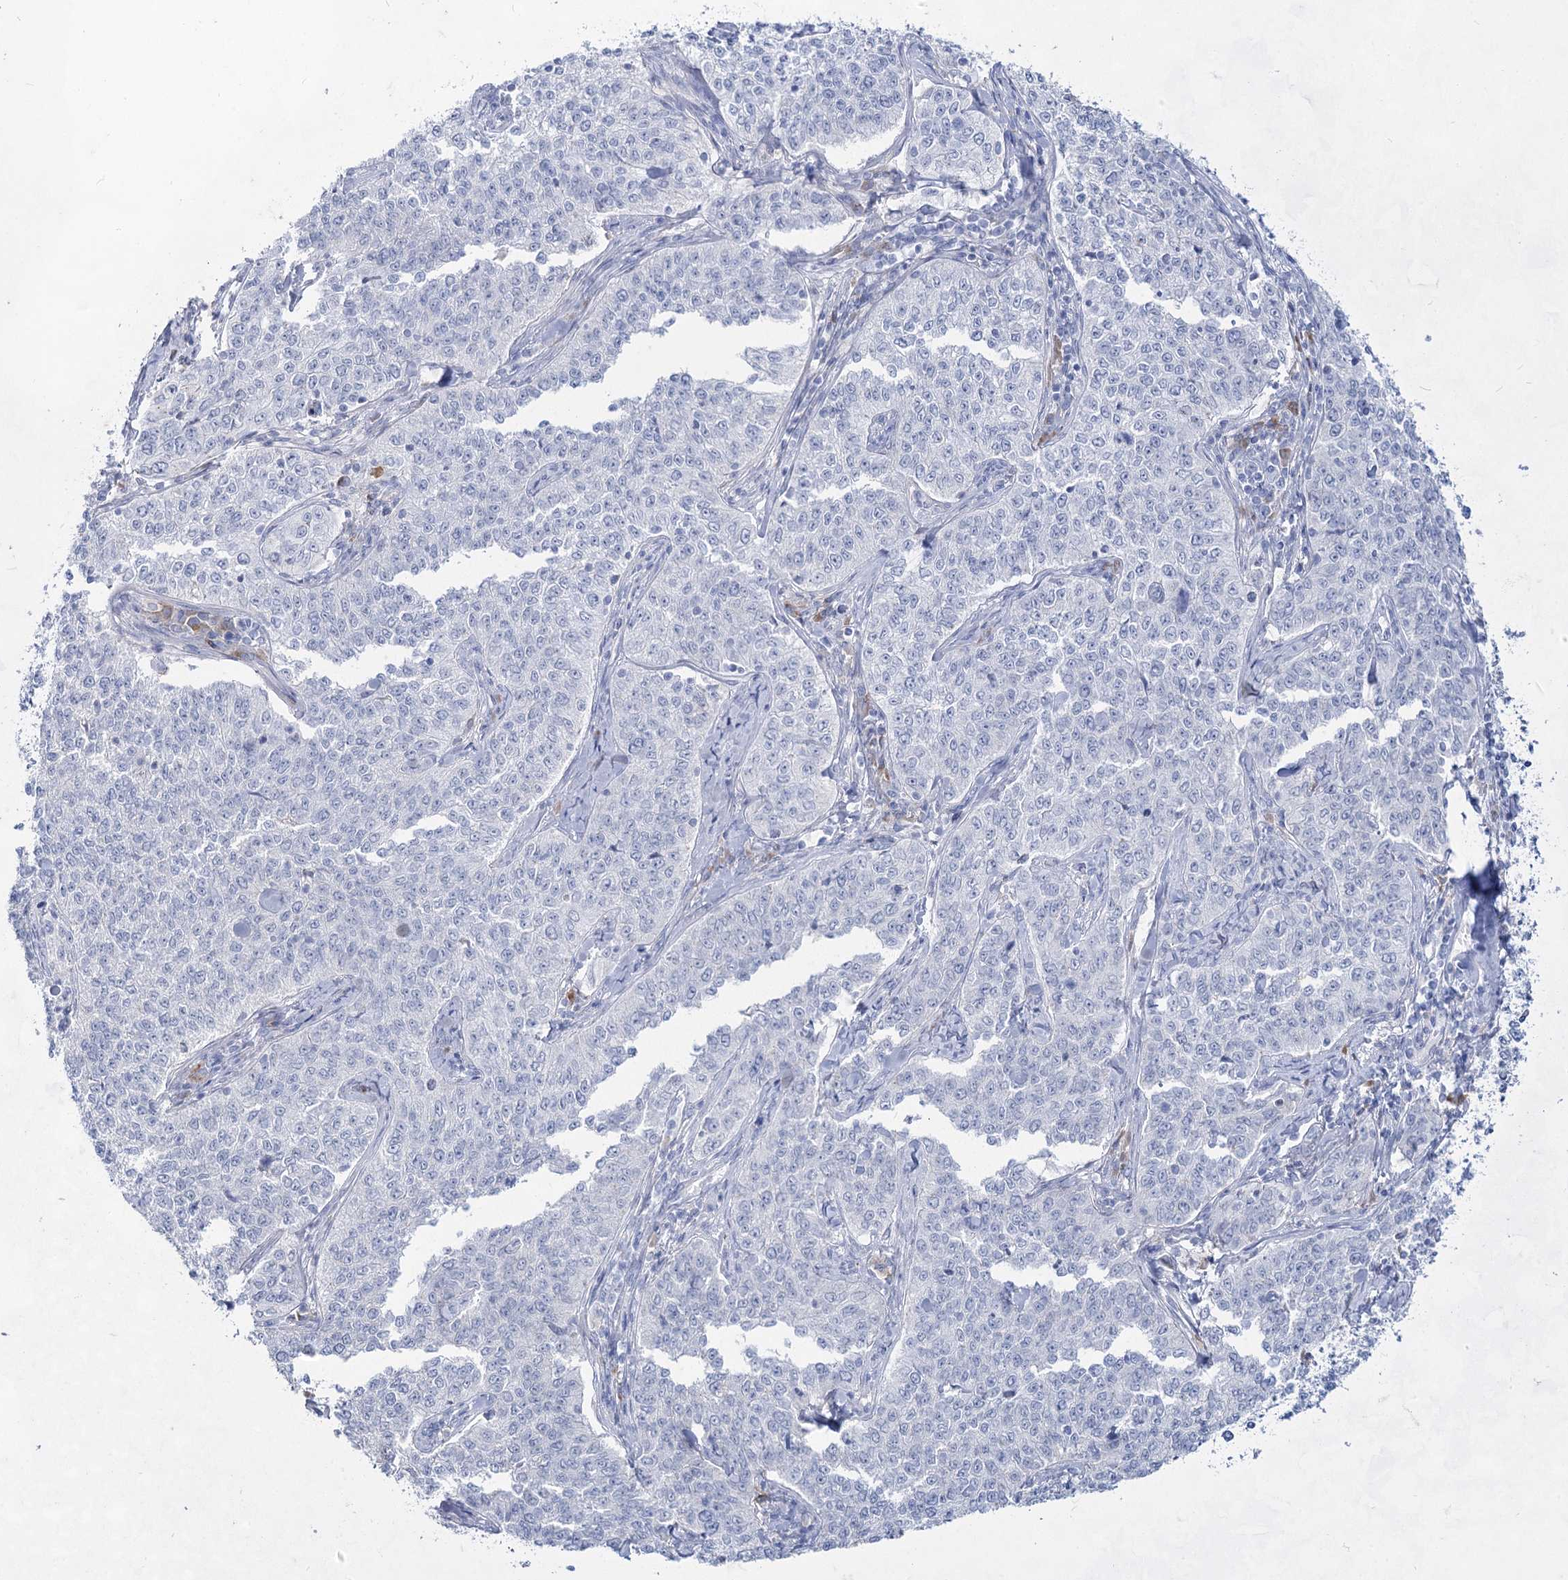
{"staining": {"intensity": "negative", "quantity": "none", "location": "none"}, "tissue": "cervical cancer", "cell_type": "Tumor cells", "image_type": "cancer", "snomed": [{"axis": "morphology", "description": "Squamous cell carcinoma, NOS"}, {"axis": "topography", "description": "Cervix"}], "caption": "An IHC histopathology image of cervical cancer is shown. There is no staining in tumor cells of cervical cancer.", "gene": "ACRV1", "patient": {"sex": "female", "age": 35}}